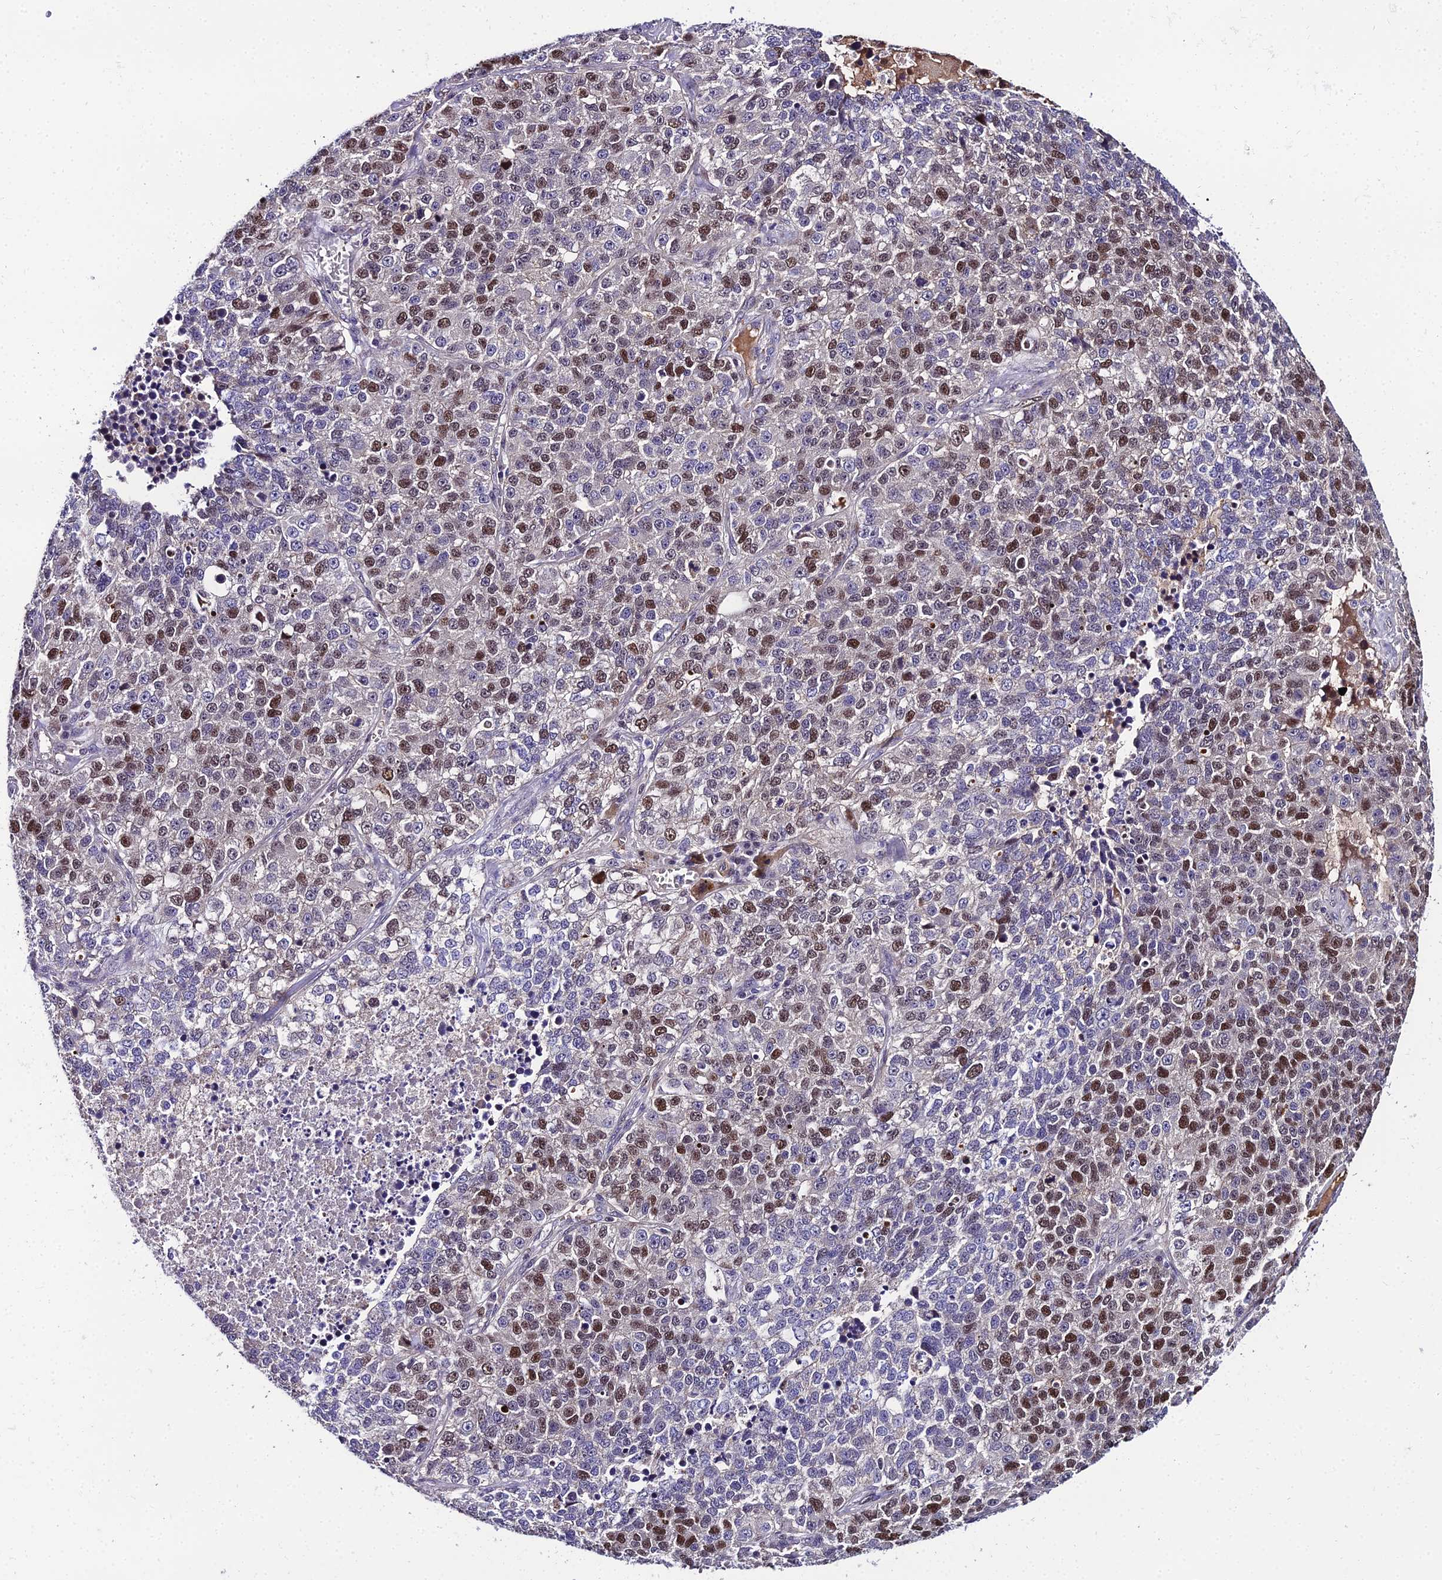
{"staining": {"intensity": "moderate", "quantity": "25%-75%", "location": "nuclear"}, "tissue": "lung cancer", "cell_type": "Tumor cells", "image_type": "cancer", "snomed": [{"axis": "morphology", "description": "Adenocarcinoma, NOS"}, {"axis": "topography", "description": "Lung"}], "caption": "Immunohistochemistry (IHC) (DAB (3,3'-diaminobenzidine)) staining of lung cancer (adenocarcinoma) shows moderate nuclear protein expression in approximately 25%-75% of tumor cells.", "gene": "TRIML2", "patient": {"sex": "male", "age": 49}}